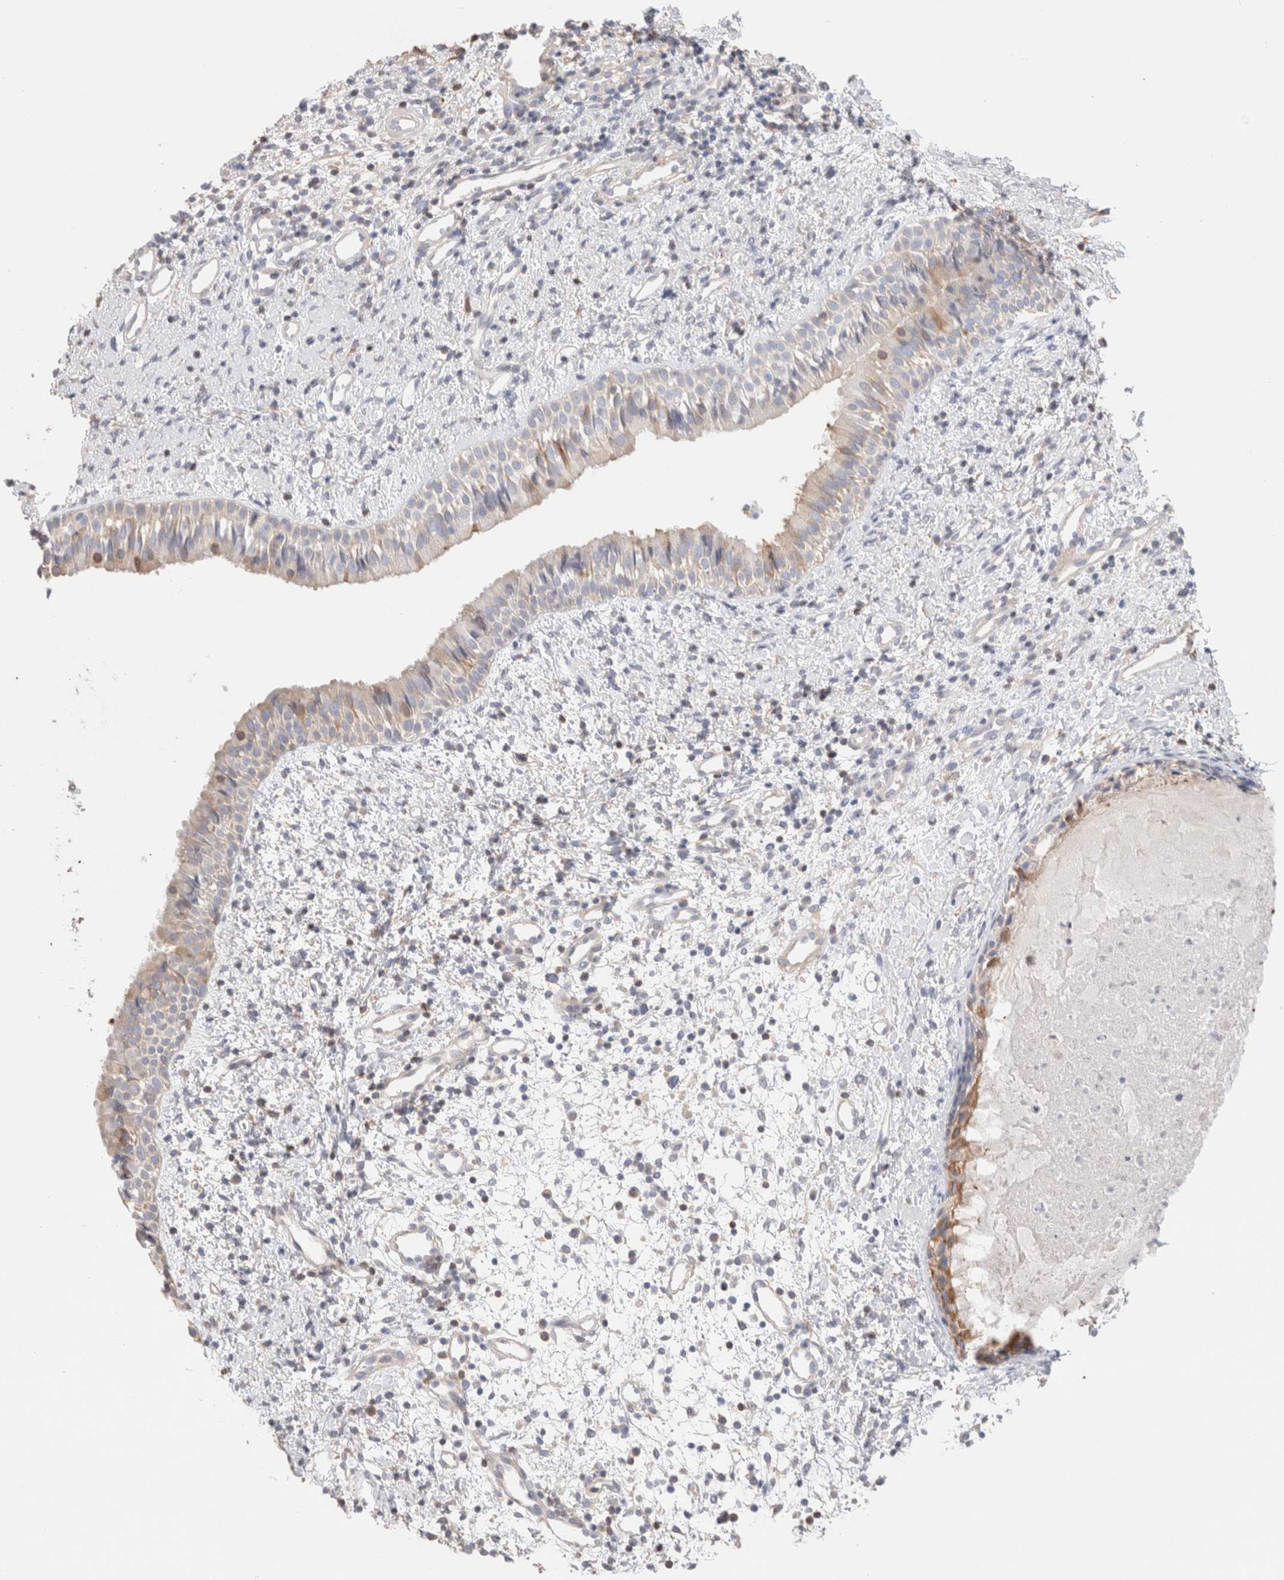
{"staining": {"intensity": "weak", "quantity": "<25%", "location": "cytoplasmic/membranous"}, "tissue": "nasopharynx", "cell_type": "Respiratory epithelial cells", "image_type": "normal", "snomed": [{"axis": "morphology", "description": "Normal tissue, NOS"}, {"axis": "topography", "description": "Nasopharynx"}], "caption": "Immunohistochemistry micrograph of normal nasopharynx stained for a protein (brown), which demonstrates no expression in respiratory epithelial cells.", "gene": "CAPN2", "patient": {"sex": "male", "age": 22}}